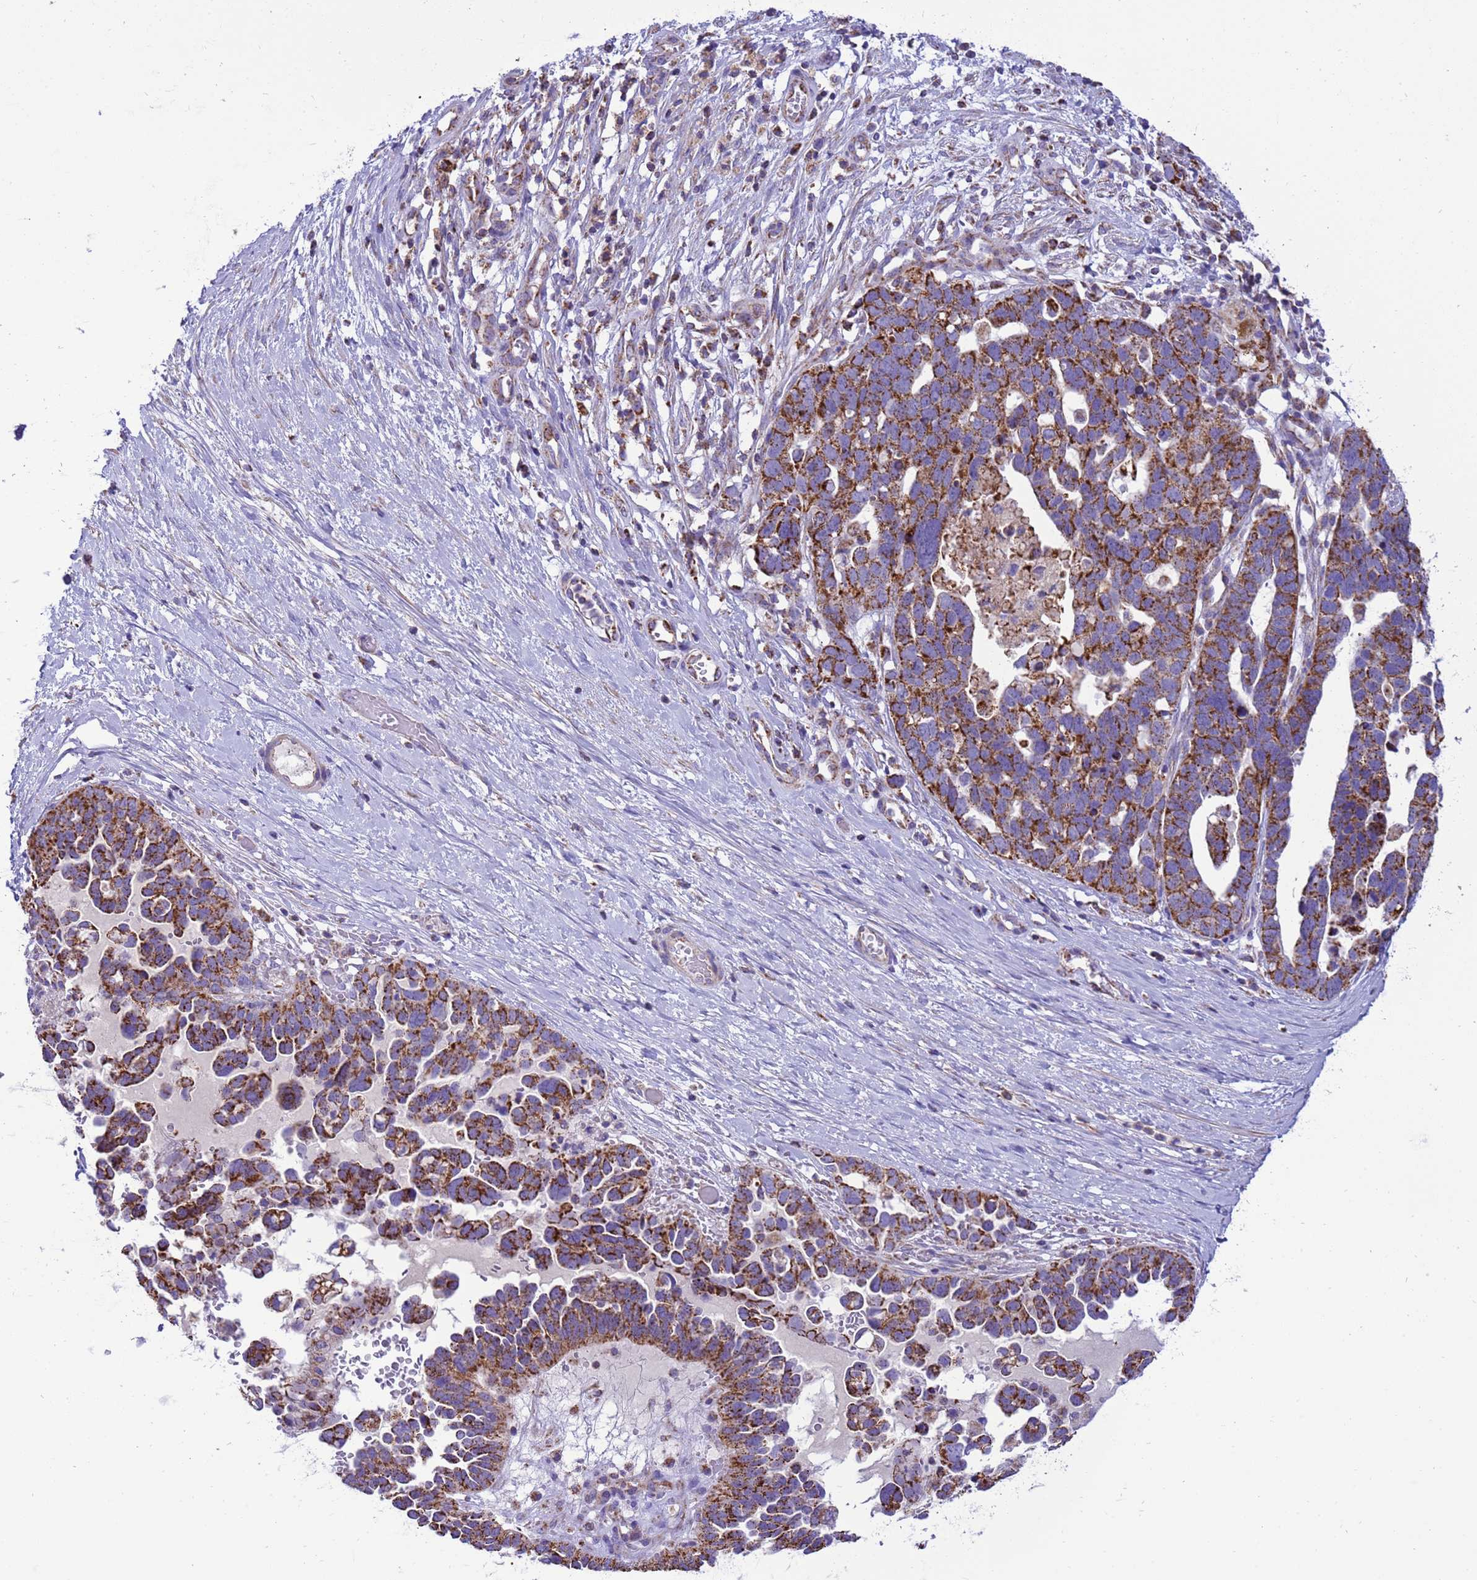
{"staining": {"intensity": "strong", "quantity": ">75%", "location": "cytoplasmic/membranous"}, "tissue": "ovarian cancer", "cell_type": "Tumor cells", "image_type": "cancer", "snomed": [{"axis": "morphology", "description": "Cystadenocarcinoma, serous, NOS"}, {"axis": "topography", "description": "Ovary"}], "caption": "This histopathology image shows immunohistochemistry (IHC) staining of human ovarian cancer (serous cystadenocarcinoma), with high strong cytoplasmic/membranous positivity in approximately >75% of tumor cells.", "gene": "RNF165", "patient": {"sex": "female", "age": 54}}